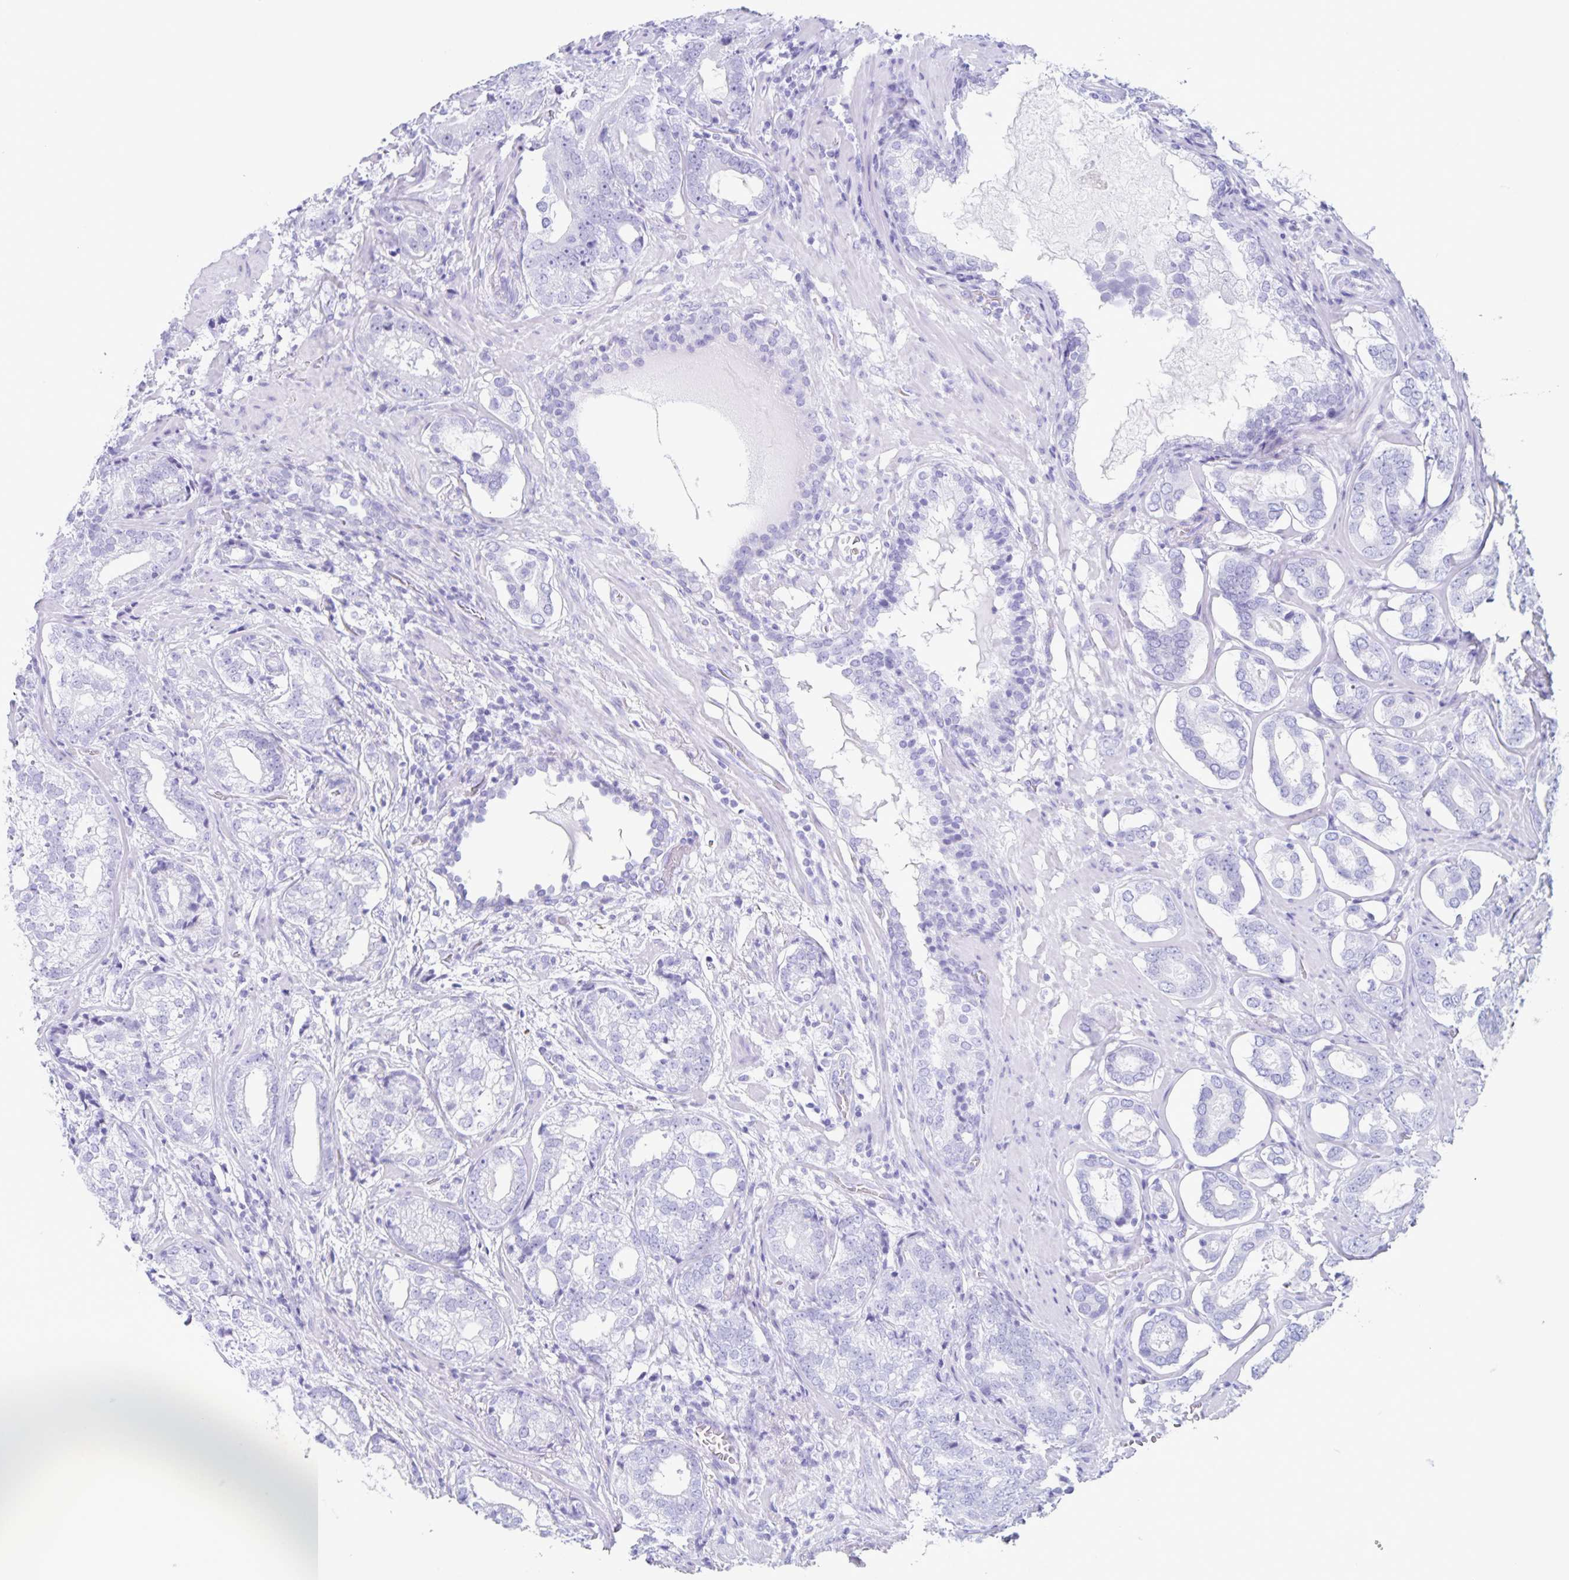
{"staining": {"intensity": "negative", "quantity": "none", "location": "none"}, "tissue": "prostate cancer", "cell_type": "Tumor cells", "image_type": "cancer", "snomed": [{"axis": "morphology", "description": "Adenocarcinoma, High grade"}, {"axis": "topography", "description": "Prostate"}], "caption": "Prostate adenocarcinoma (high-grade) was stained to show a protein in brown. There is no significant positivity in tumor cells. (Stains: DAB (3,3'-diaminobenzidine) IHC with hematoxylin counter stain, Microscopy: brightfield microscopy at high magnification).", "gene": "C12orf56", "patient": {"sex": "male", "age": 75}}